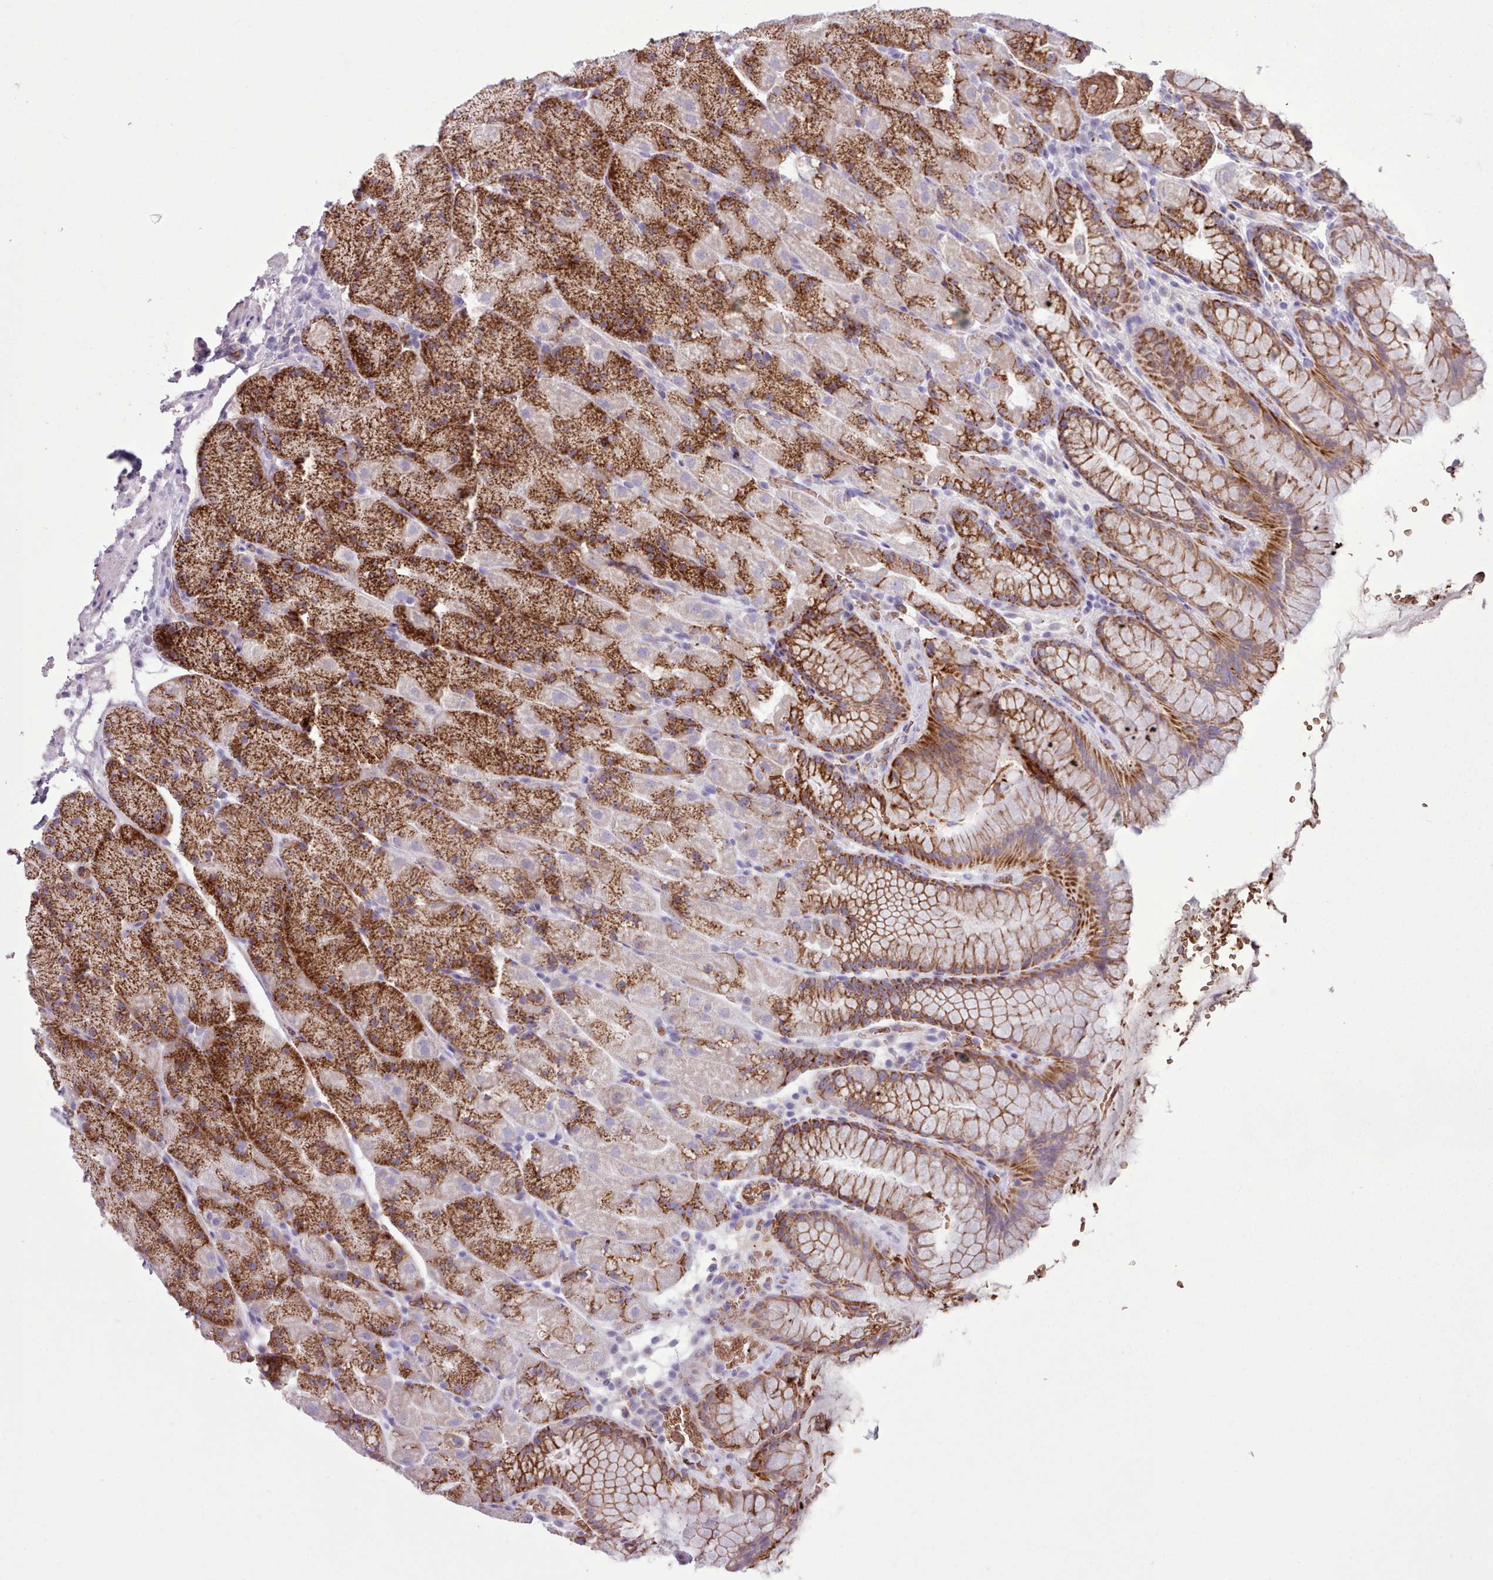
{"staining": {"intensity": "strong", "quantity": ">75%", "location": "cytoplasmic/membranous"}, "tissue": "stomach", "cell_type": "Glandular cells", "image_type": "normal", "snomed": [{"axis": "morphology", "description": "Normal tissue, NOS"}, {"axis": "topography", "description": "Stomach, upper"}, {"axis": "topography", "description": "Stomach, lower"}], "caption": "Strong cytoplasmic/membranous positivity is present in approximately >75% of glandular cells in normal stomach.", "gene": "AK4P3", "patient": {"sex": "male", "age": 67}}